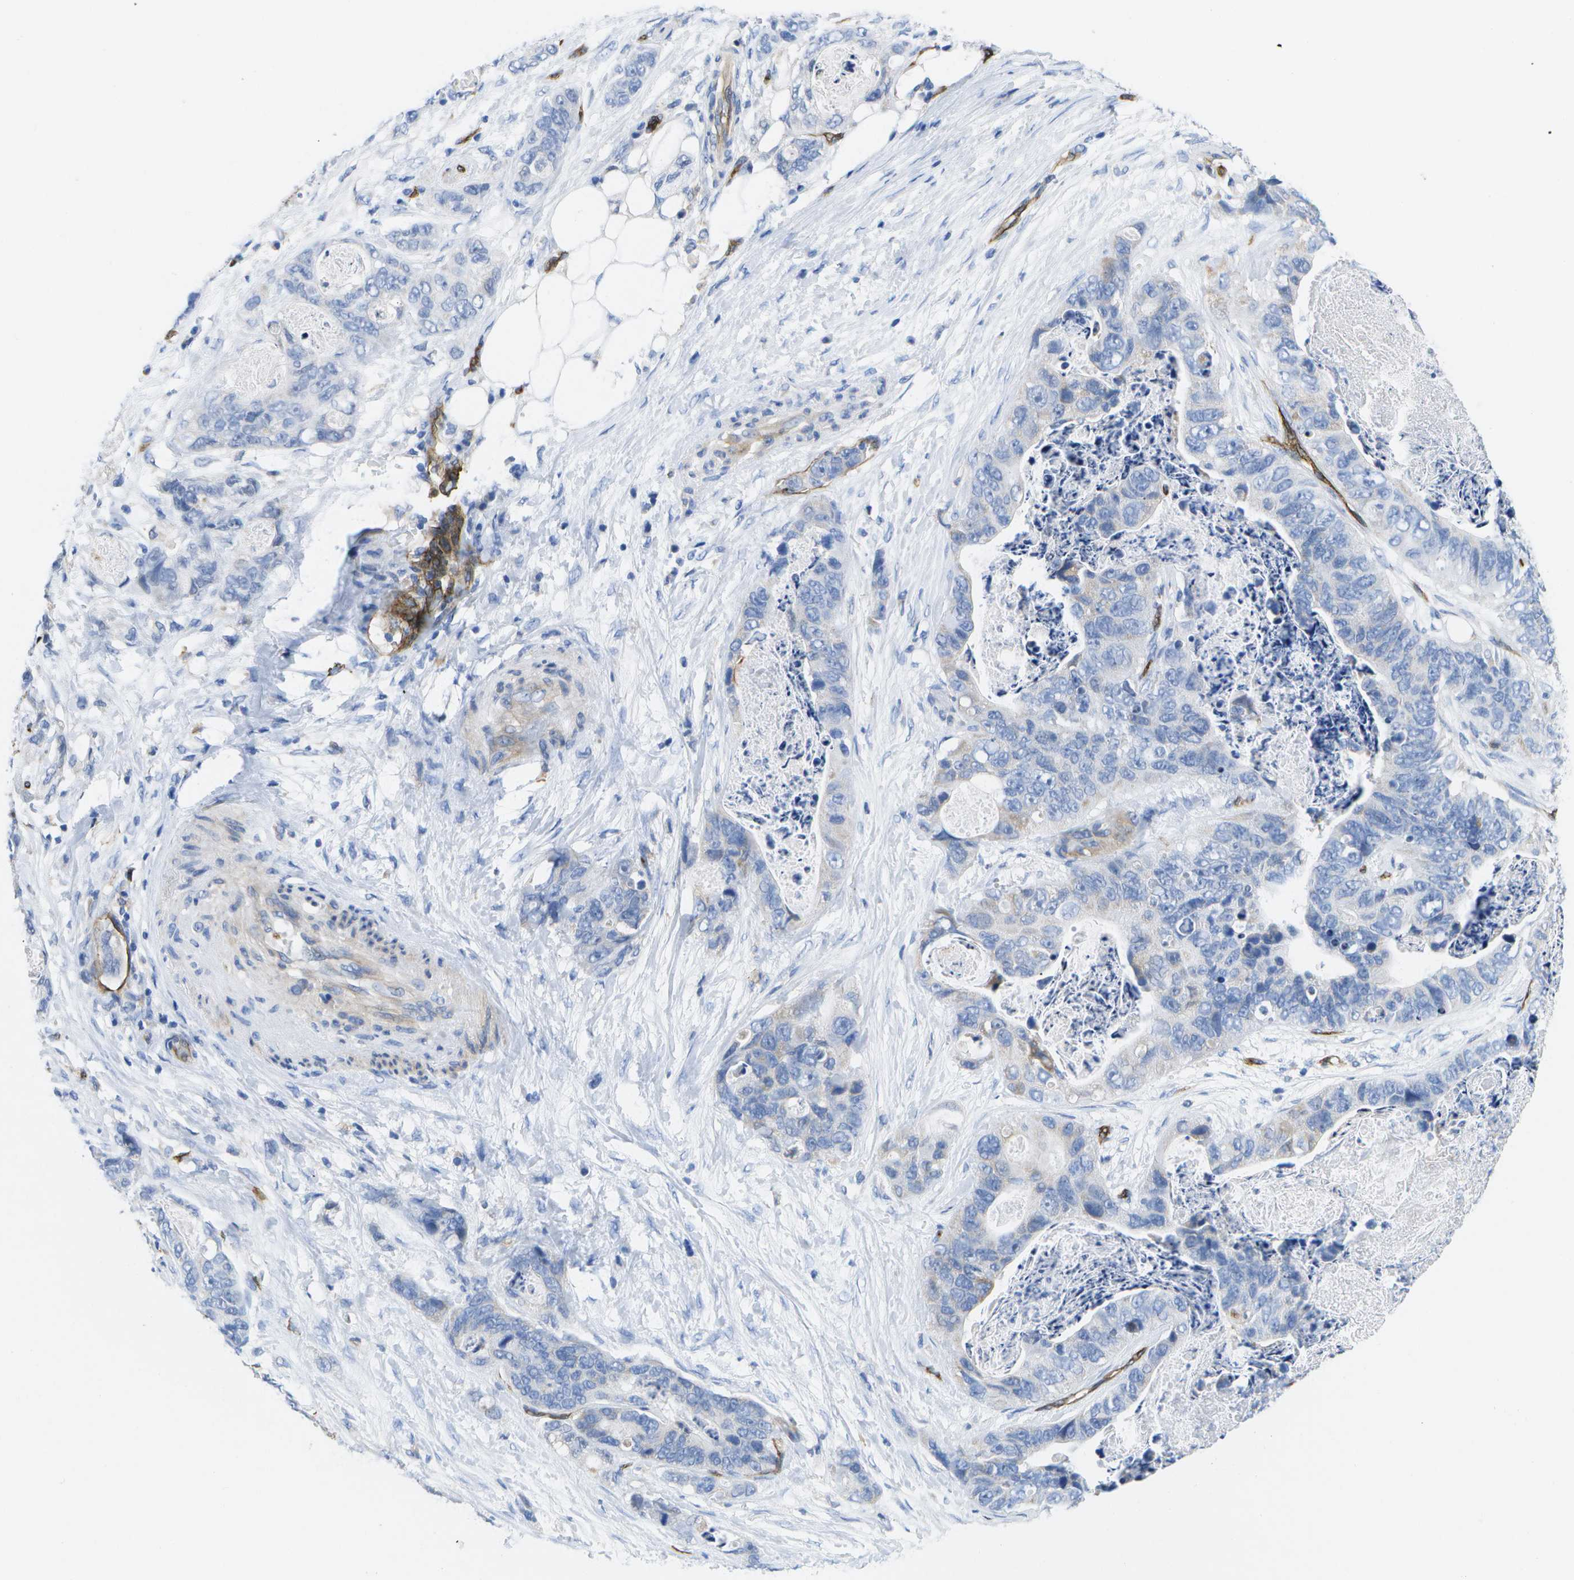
{"staining": {"intensity": "negative", "quantity": "none", "location": "none"}, "tissue": "stomach cancer", "cell_type": "Tumor cells", "image_type": "cancer", "snomed": [{"axis": "morphology", "description": "Adenocarcinoma, NOS"}, {"axis": "topography", "description": "Stomach"}], "caption": "DAB immunohistochemical staining of human adenocarcinoma (stomach) displays no significant staining in tumor cells. Nuclei are stained in blue.", "gene": "DYSF", "patient": {"sex": "female", "age": 89}}